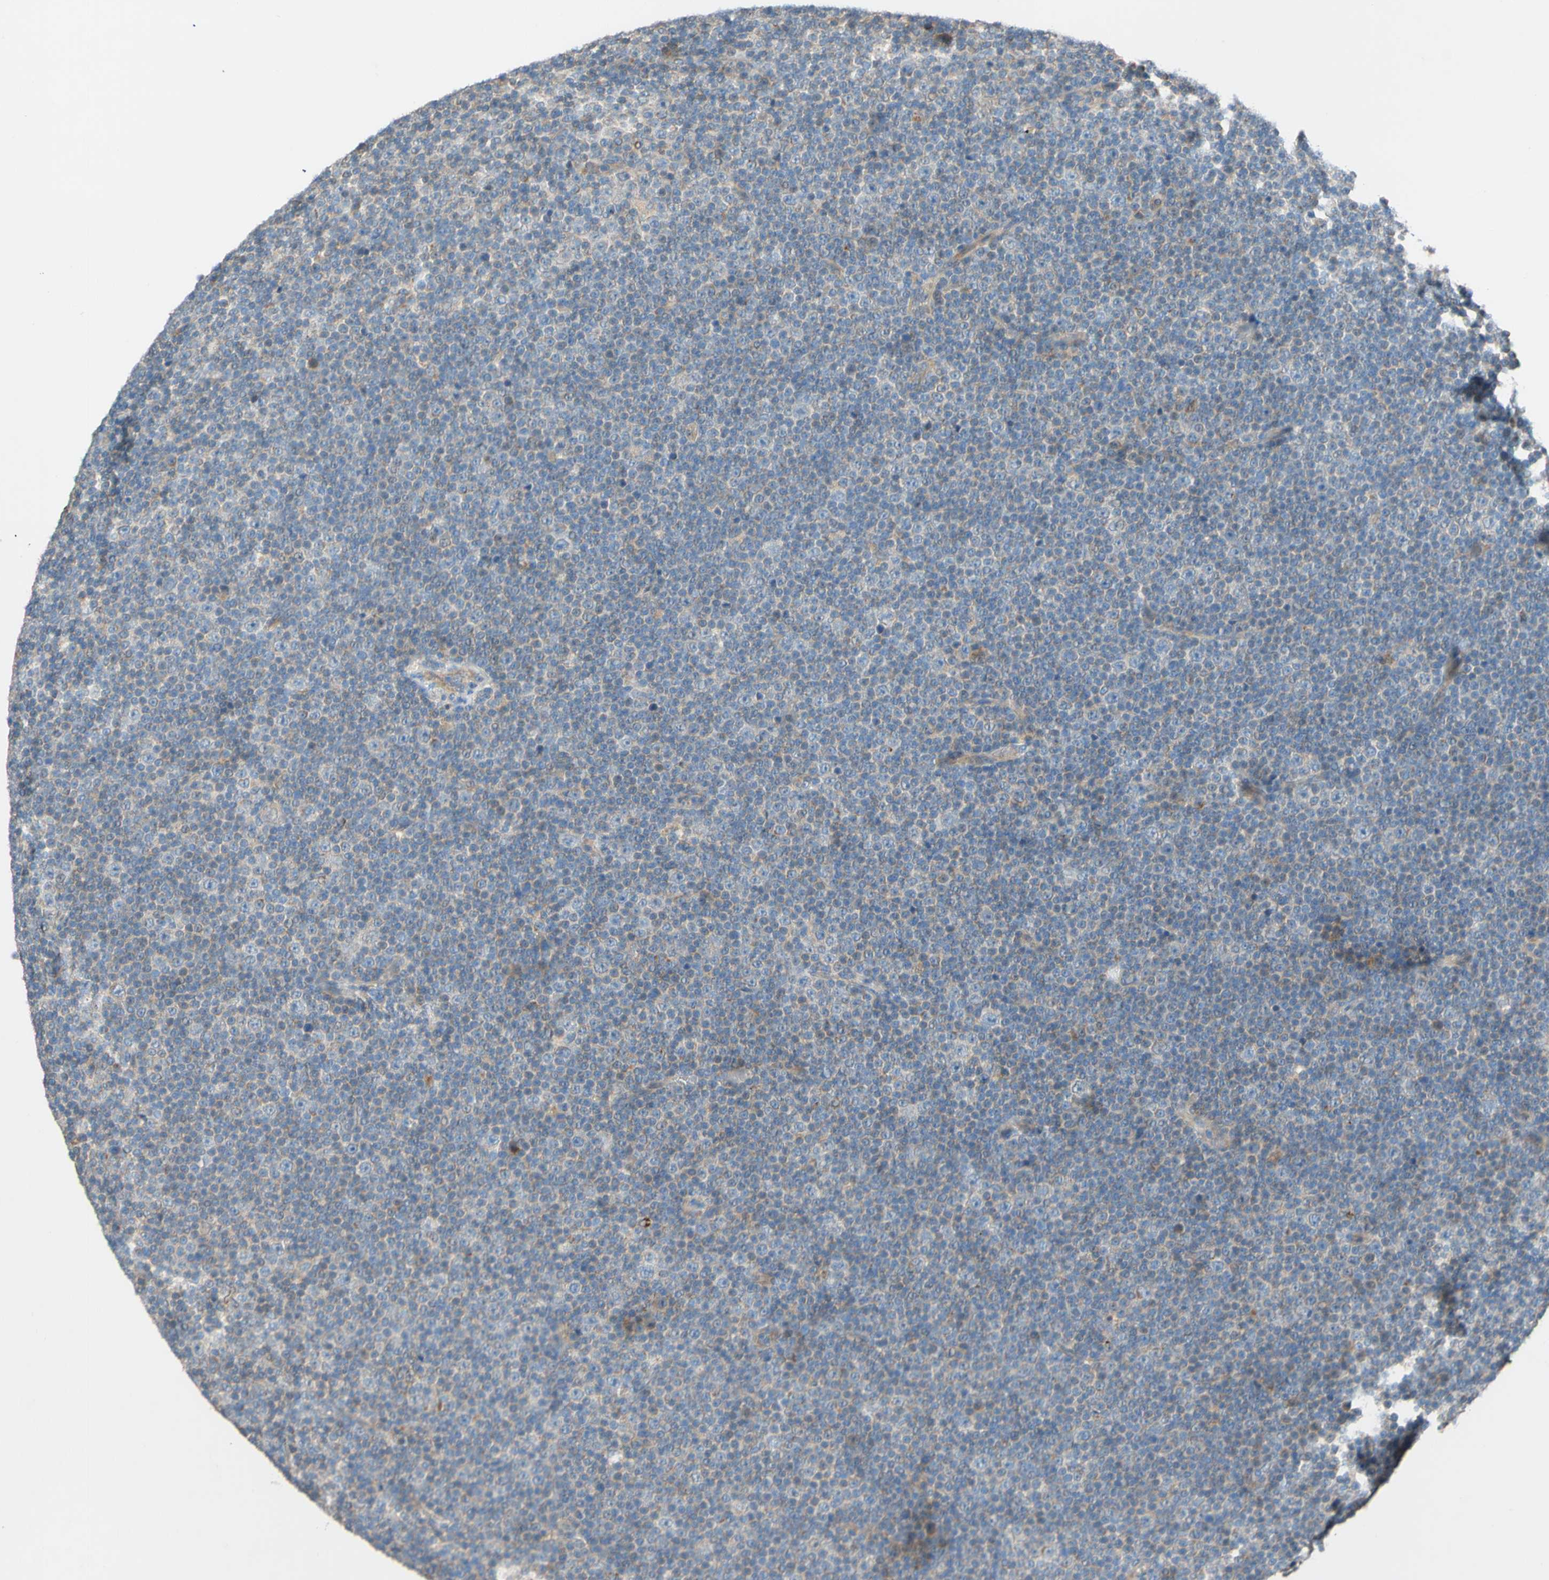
{"staining": {"intensity": "negative", "quantity": "none", "location": "none"}, "tissue": "lymphoma", "cell_type": "Tumor cells", "image_type": "cancer", "snomed": [{"axis": "morphology", "description": "Malignant lymphoma, non-Hodgkin's type, Low grade"}, {"axis": "topography", "description": "Lymph node"}], "caption": "Immunohistochemistry (IHC) histopathology image of neoplastic tissue: lymphoma stained with DAB (3,3'-diaminobenzidine) exhibits no significant protein staining in tumor cells.", "gene": "DKK3", "patient": {"sex": "female", "age": 67}}